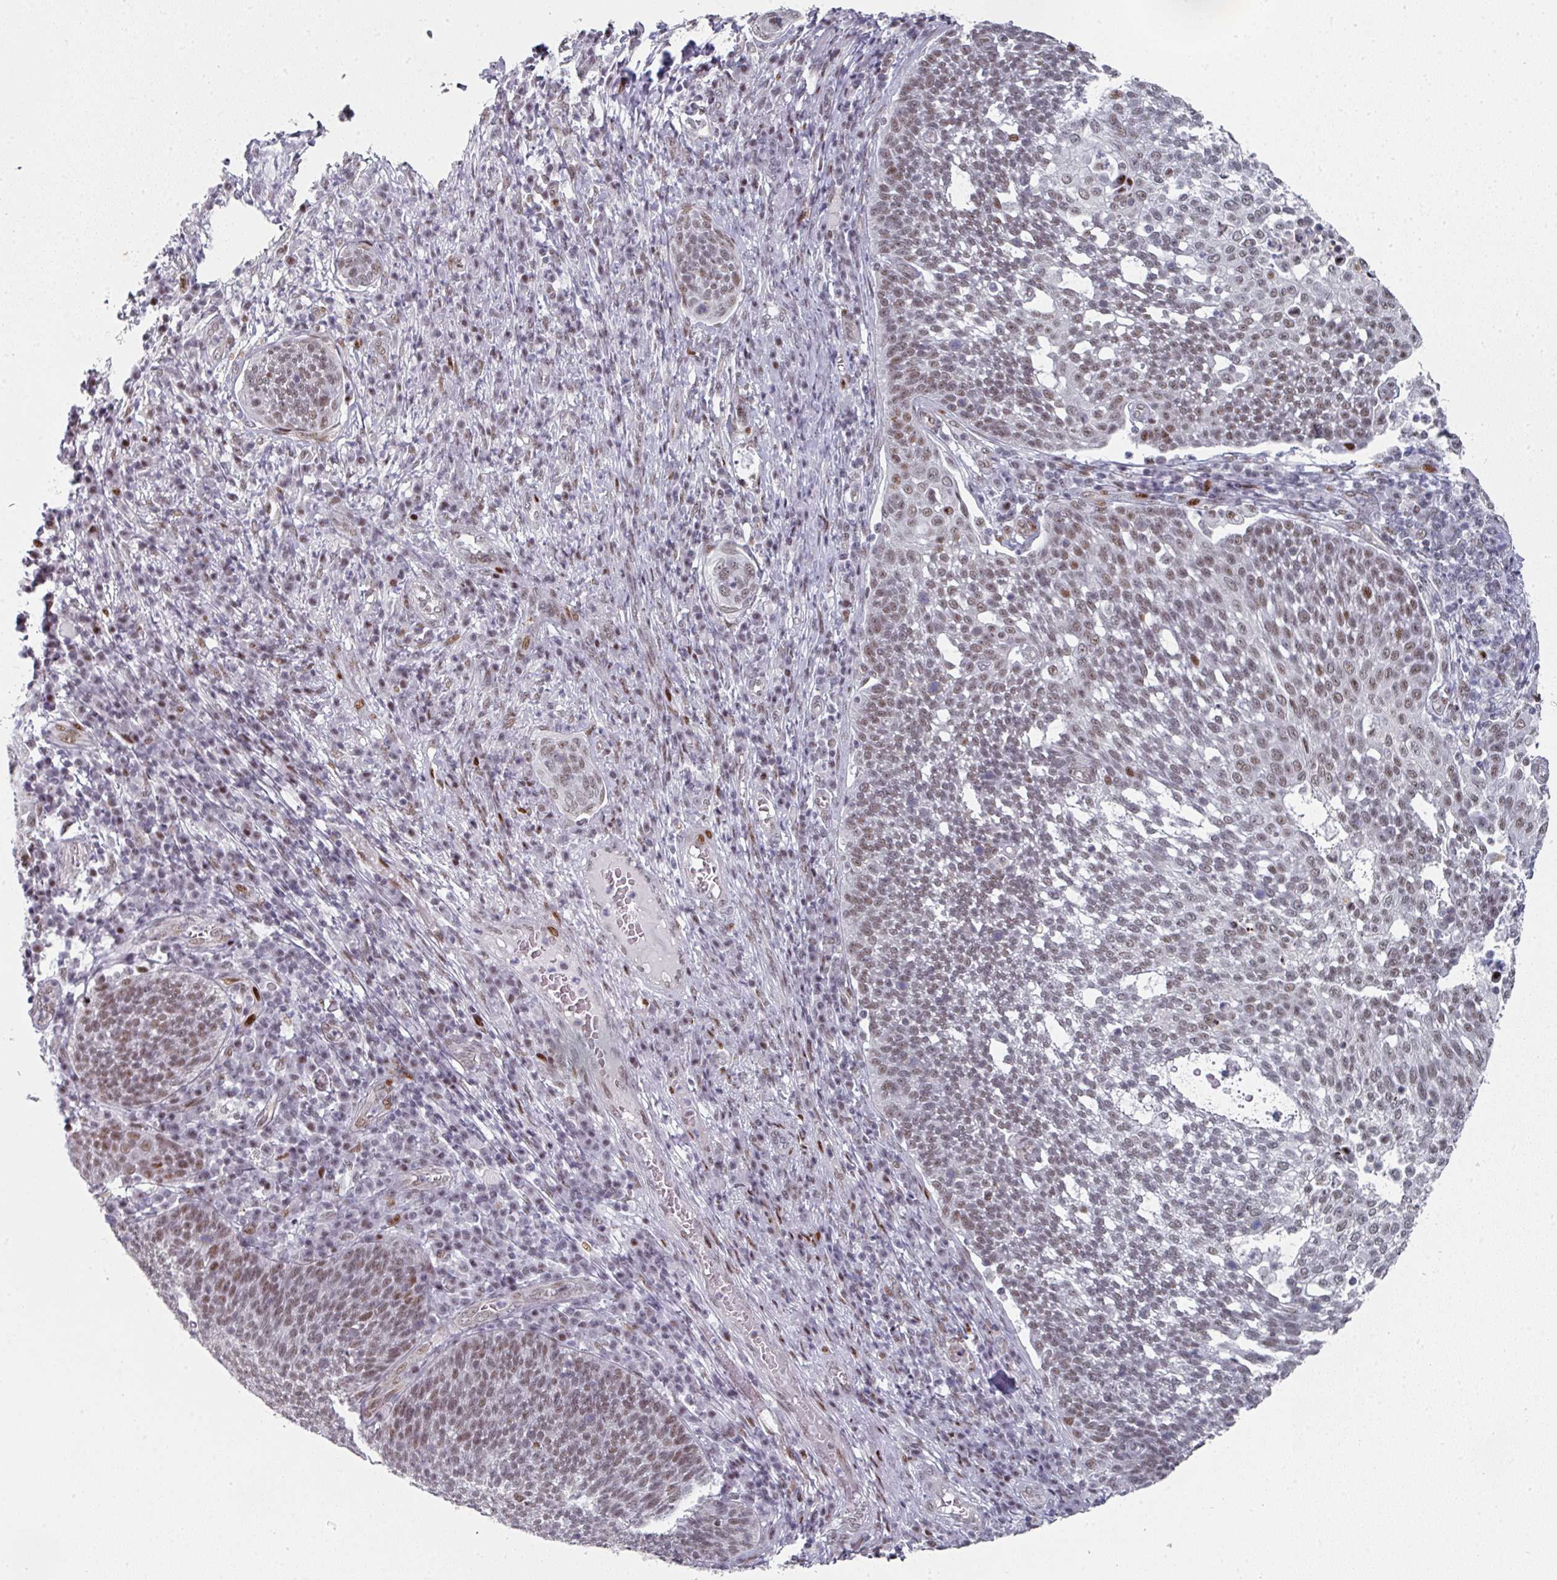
{"staining": {"intensity": "moderate", "quantity": ">75%", "location": "nuclear"}, "tissue": "cervical cancer", "cell_type": "Tumor cells", "image_type": "cancer", "snomed": [{"axis": "morphology", "description": "Squamous cell carcinoma, NOS"}, {"axis": "topography", "description": "Cervix"}], "caption": "Immunohistochemical staining of human cervical cancer demonstrates moderate nuclear protein positivity in approximately >75% of tumor cells.", "gene": "SF3B5", "patient": {"sex": "female", "age": 34}}